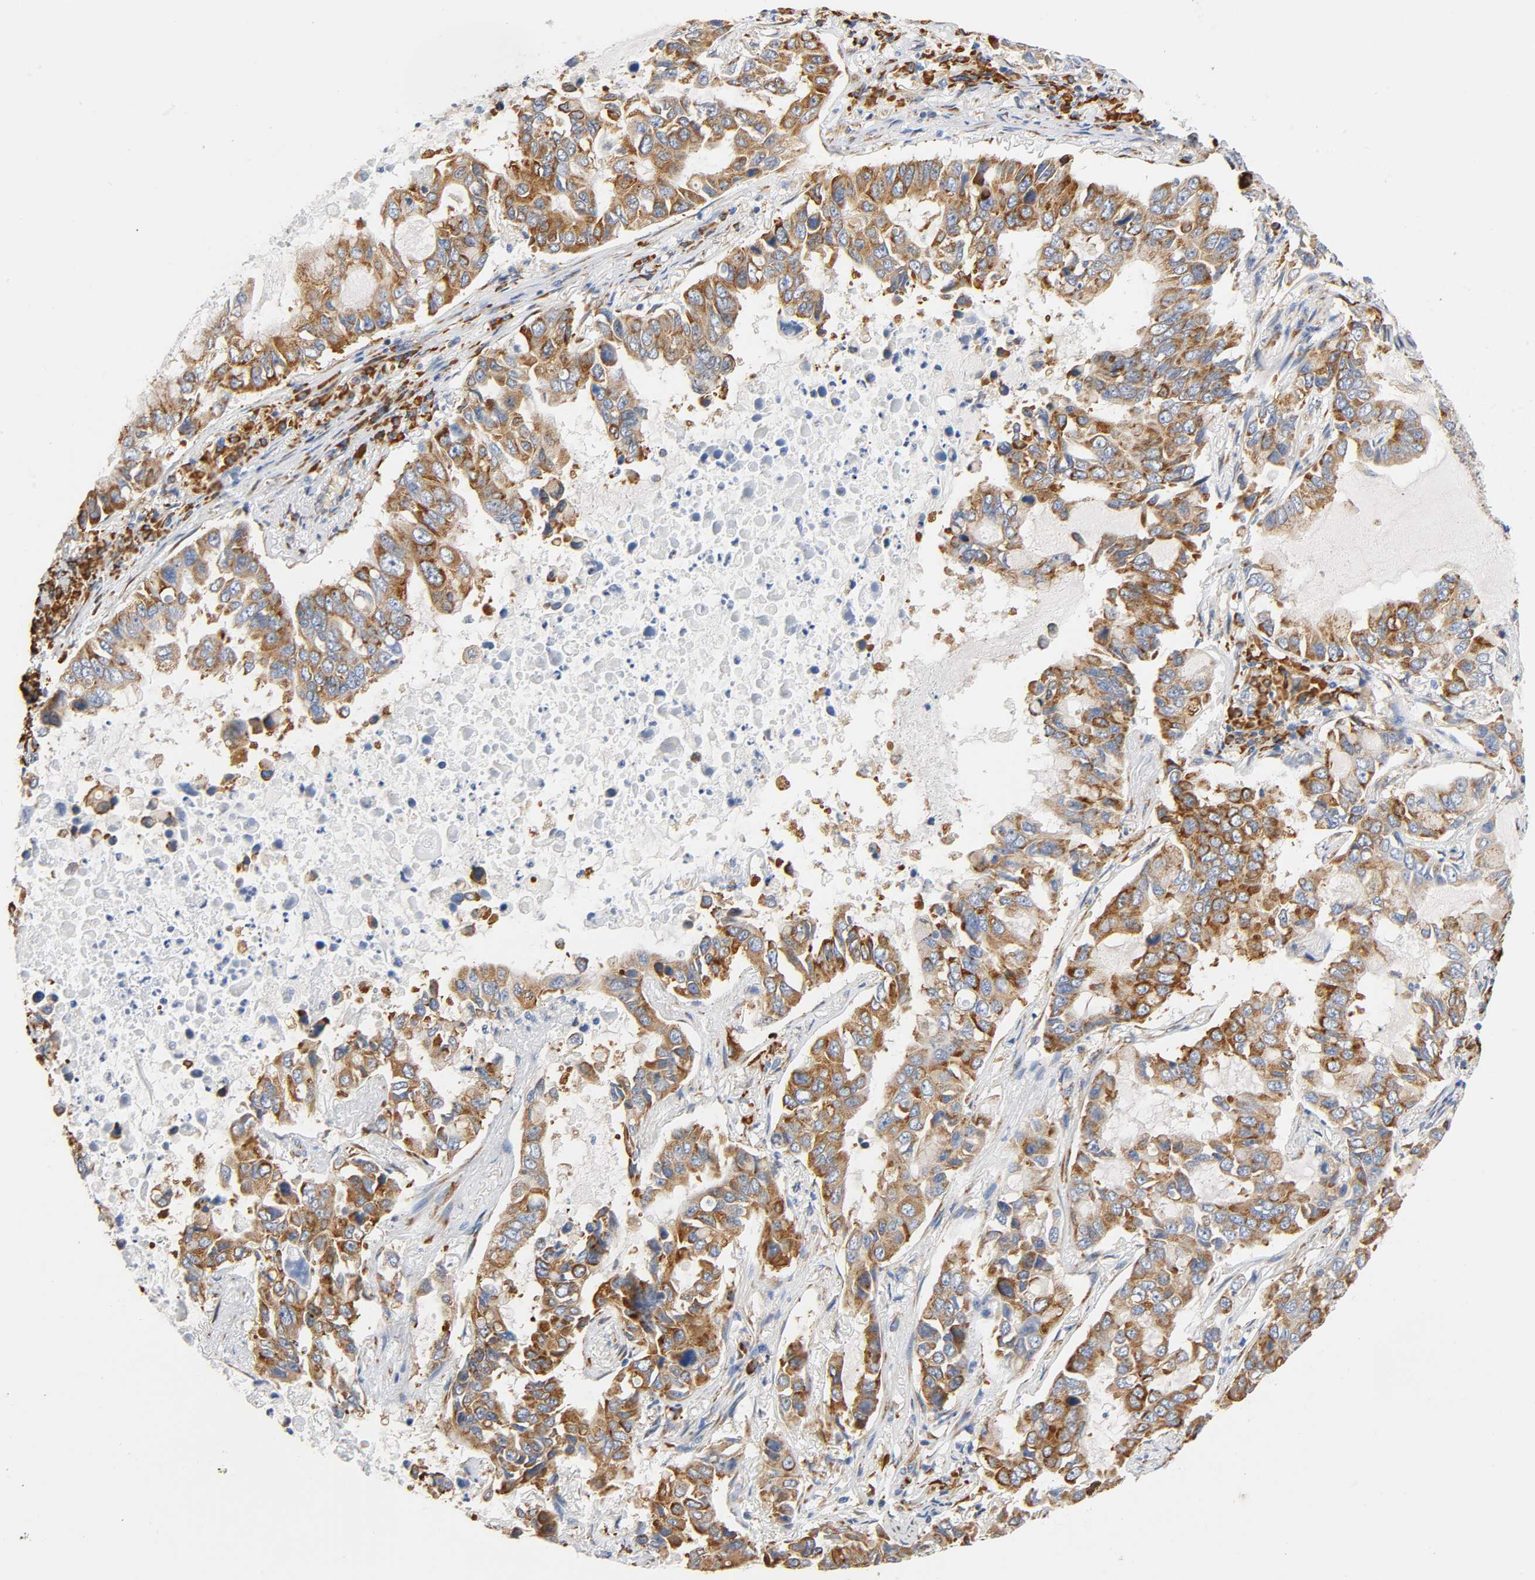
{"staining": {"intensity": "moderate", "quantity": ">75%", "location": "cytoplasmic/membranous"}, "tissue": "lung cancer", "cell_type": "Tumor cells", "image_type": "cancer", "snomed": [{"axis": "morphology", "description": "Adenocarcinoma, NOS"}, {"axis": "topography", "description": "Lung"}], "caption": "Immunohistochemical staining of human lung cancer (adenocarcinoma) exhibits medium levels of moderate cytoplasmic/membranous protein staining in approximately >75% of tumor cells. The protein of interest is shown in brown color, while the nuclei are stained blue.", "gene": "UCKL1", "patient": {"sex": "male", "age": 64}}